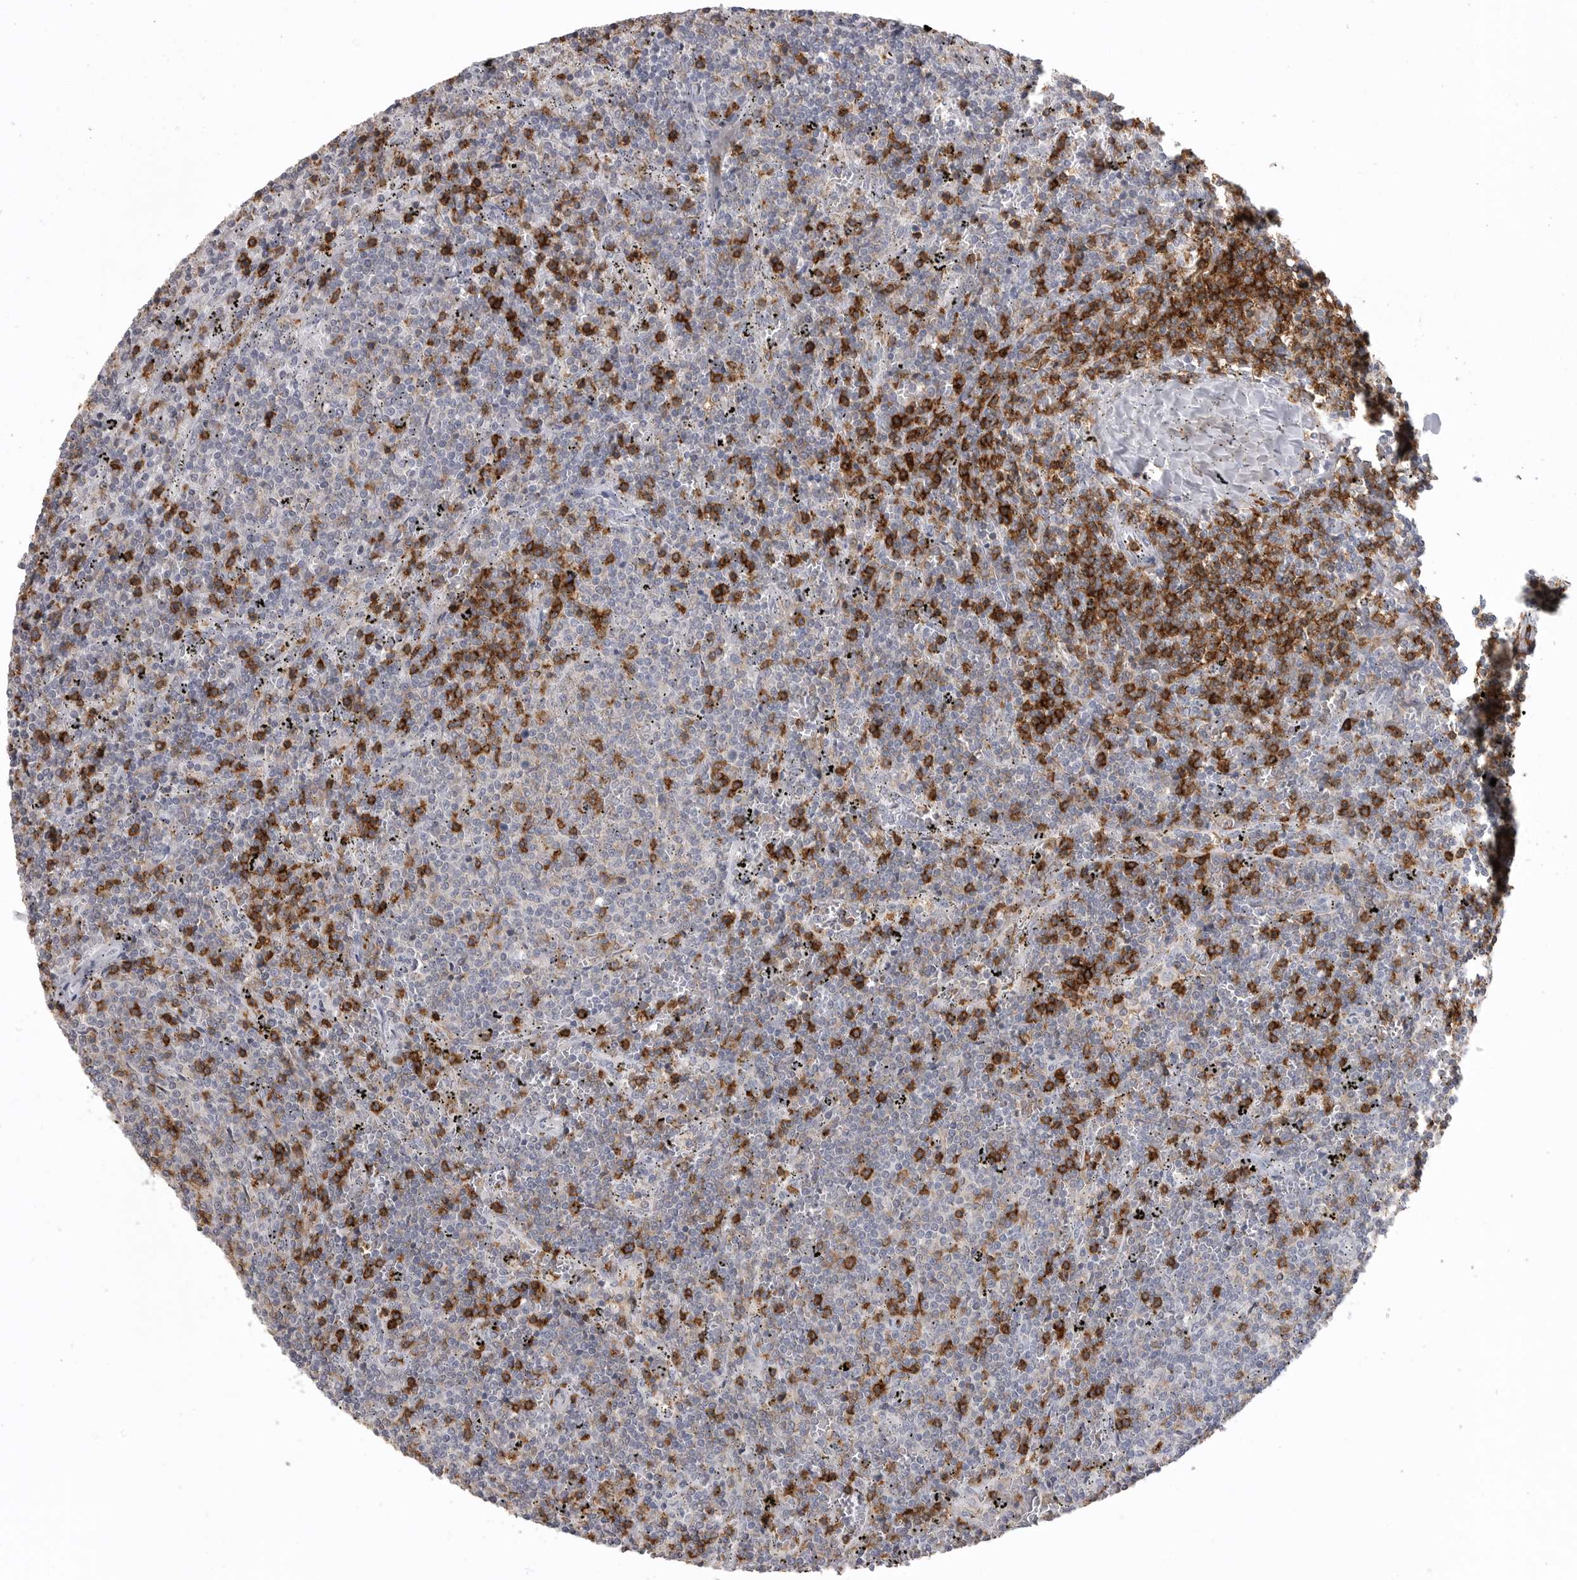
{"staining": {"intensity": "negative", "quantity": "none", "location": "none"}, "tissue": "lymphoma", "cell_type": "Tumor cells", "image_type": "cancer", "snomed": [{"axis": "morphology", "description": "Malignant lymphoma, non-Hodgkin's type, Low grade"}, {"axis": "topography", "description": "Spleen"}], "caption": "The IHC histopathology image has no significant positivity in tumor cells of lymphoma tissue.", "gene": "ITGAL", "patient": {"sex": "female", "age": 50}}